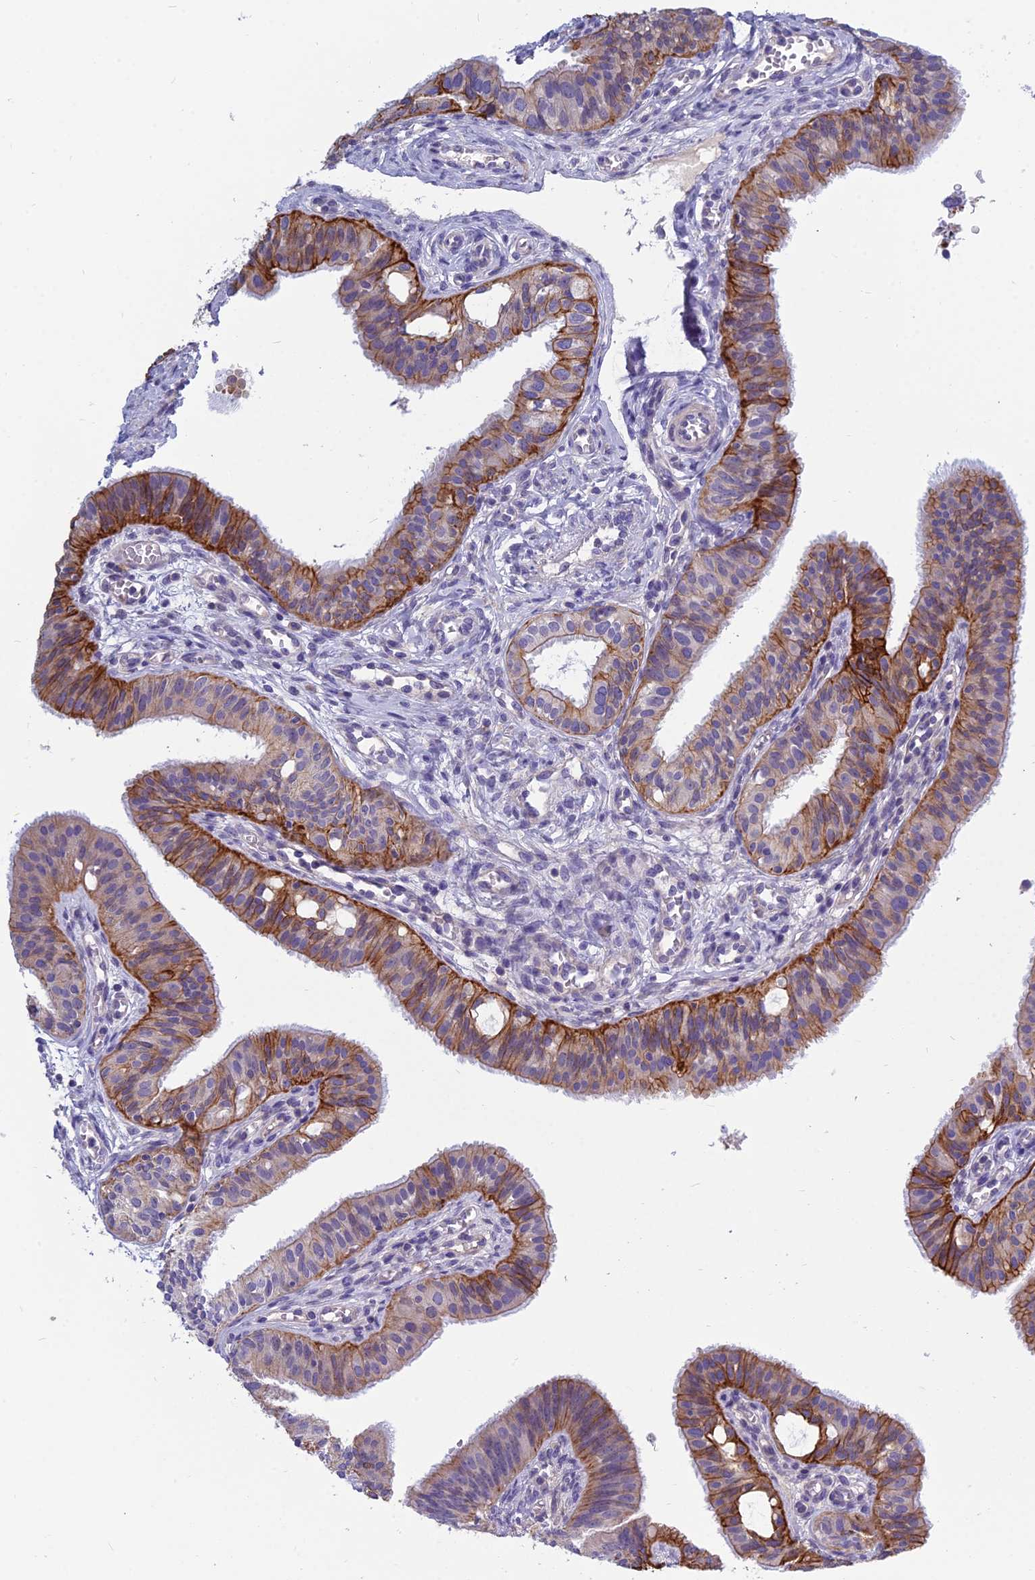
{"staining": {"intensity": "strong", "quantity": ">75%", "location": "cytoplasmic/membranous"}, "tissue": "fallopian tube", "cell_type": "Glandular cells", "image_type": "normal", "snomed": [{"axis": "morphology", "description": "Normal tissue, NOS"}, {"axis": "topography", "description": "Fallopian tube"}, {"axis": "topography", "description": "Ovary"}], "caption": "This is a photomicrograph of IHC staining of benign fallopian tube, which shows strong positivity in the cytoplasmic/membranous of glandular cells.", "gene": "RBM41", "patient": {"sex": "female", "age": 42}}